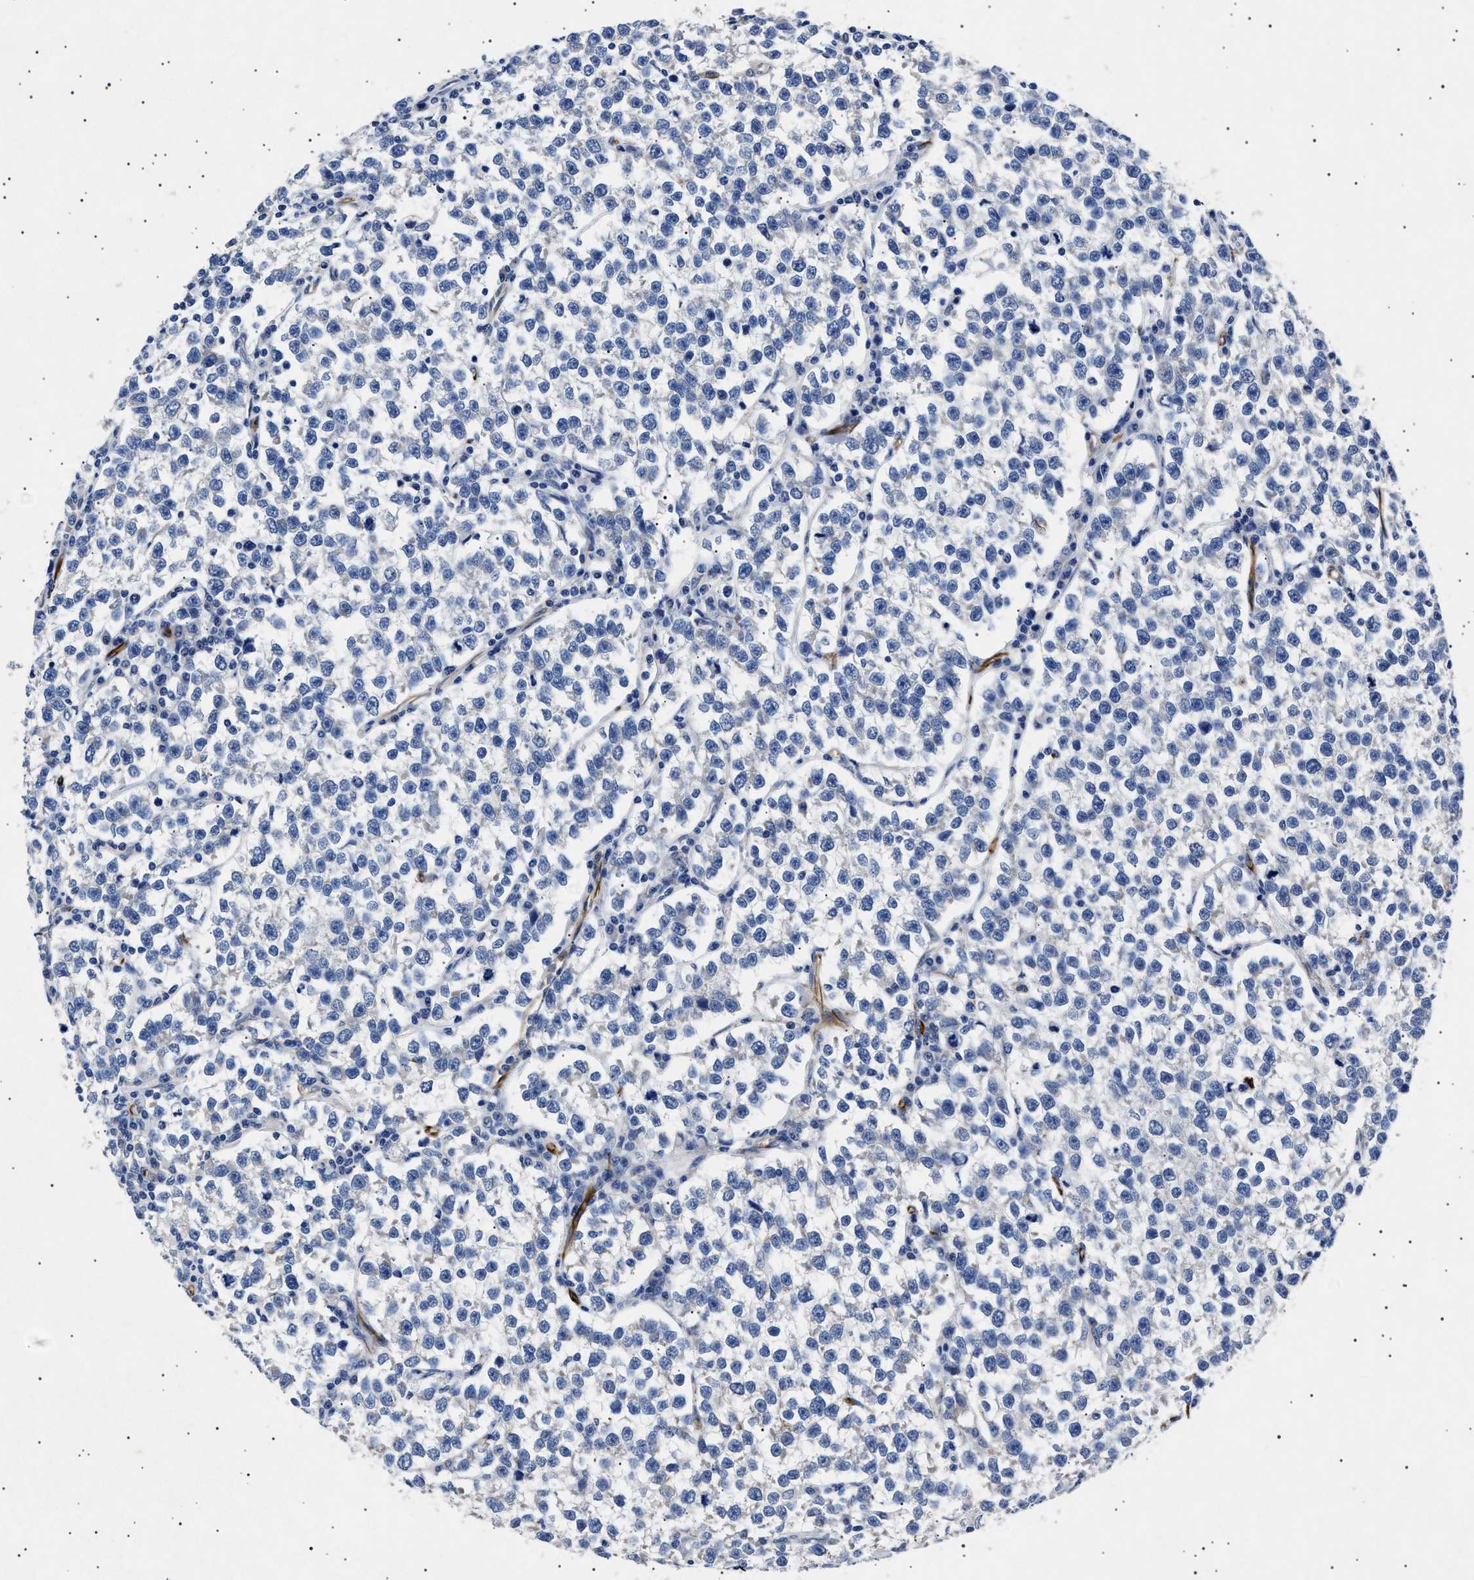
{"staining": {"intensity": "negative", "quantity": "none", "location": "none"}, "tissue": "testis cancer", "cell_type": "Tumor cells", "image_type": "cancer", "snomed": [{"axis": "morphology", "description": "Normal tissue, NOS"}, {"axis": "morphology", "description": "Seminoma, NOS"}, {"axis": "topography", "description": "Testis"}], "caption": "A micrograph of human testis cancer is negative for staining in tumor cells. (DAB immunohistochemistry, high magnification).", "gene": "OLFML2A", "patient": {"sex": "male", "age": 43}}